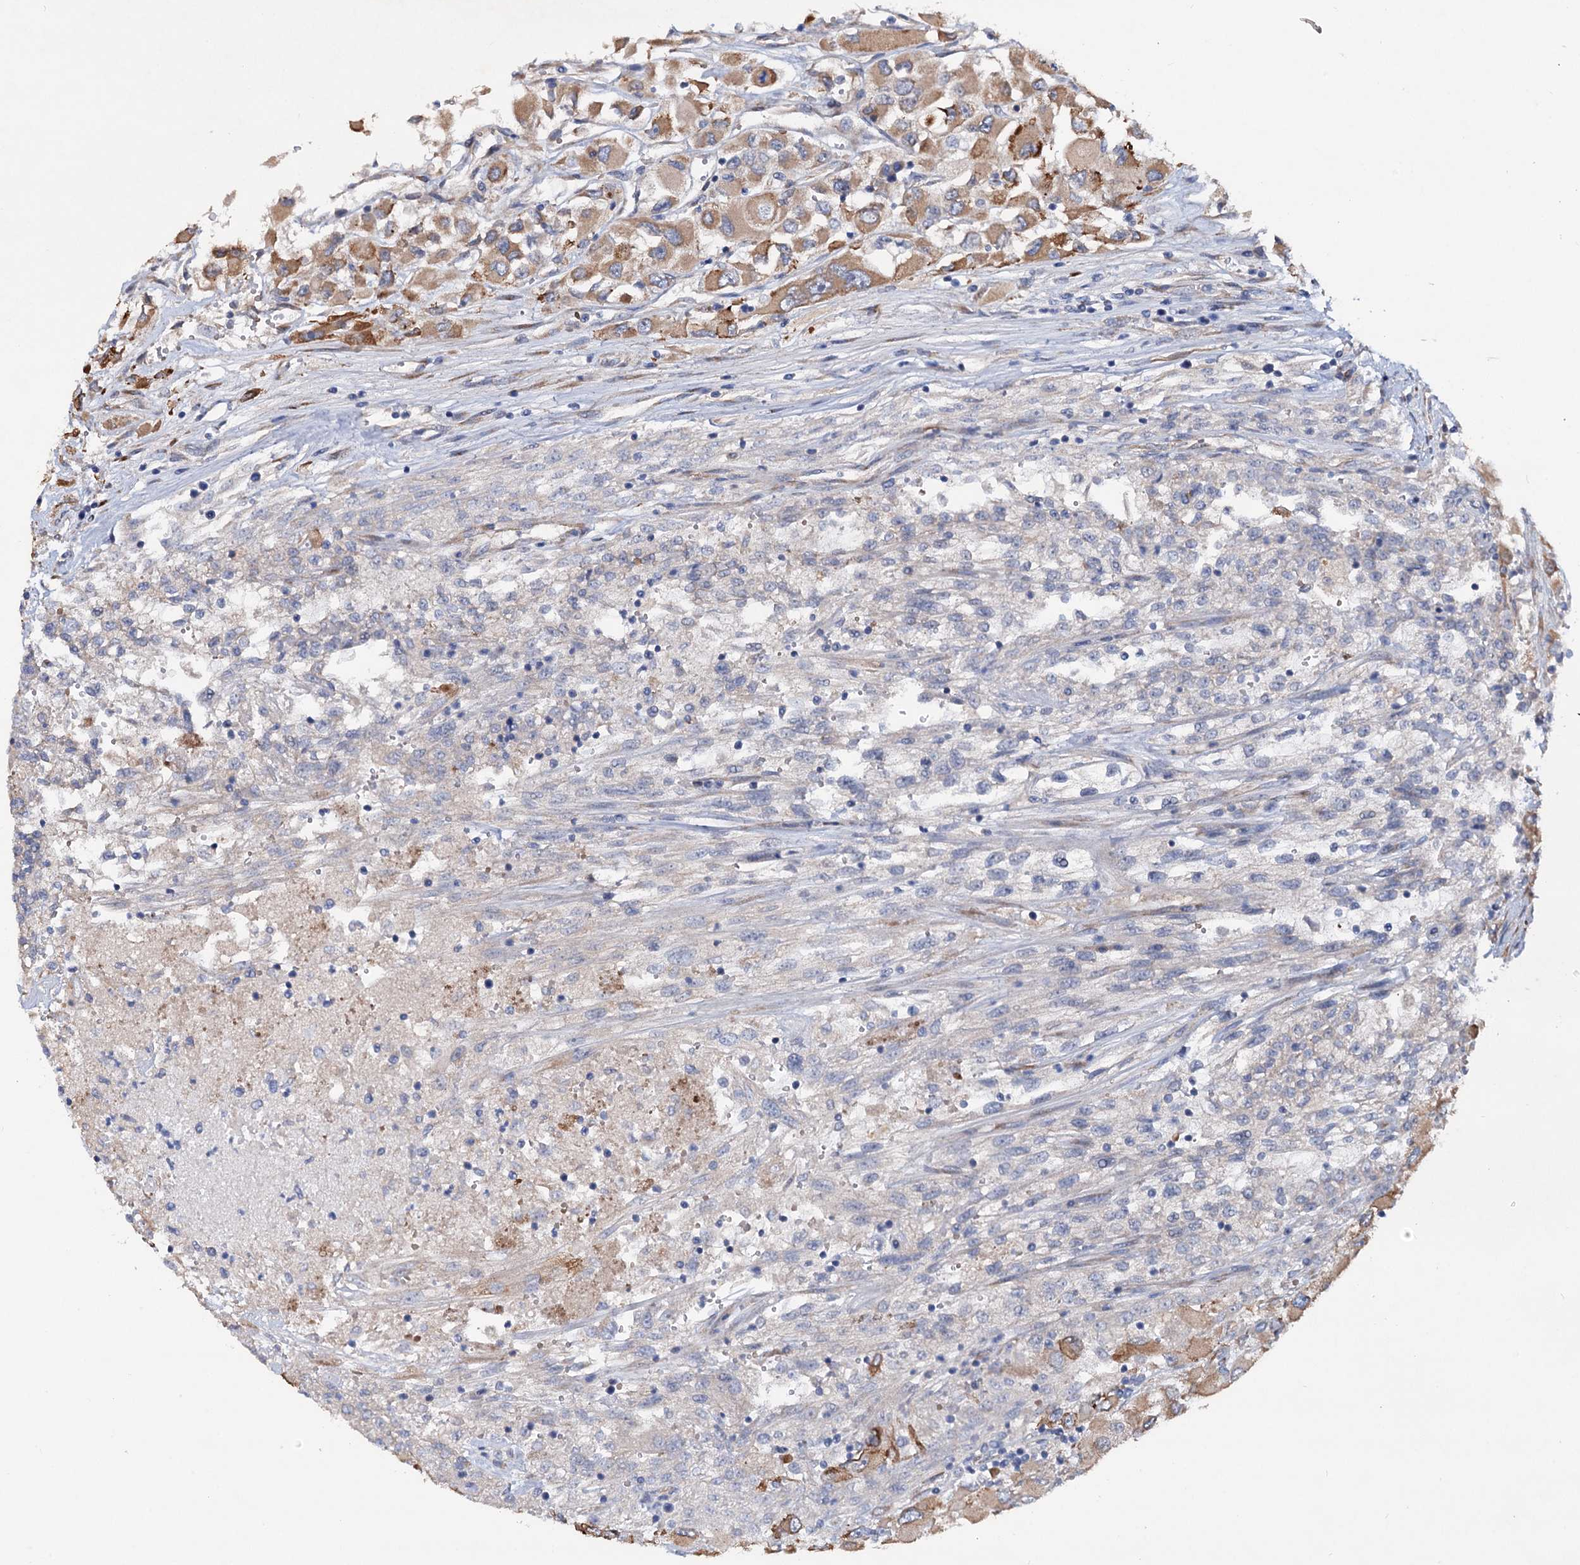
{"staining": {"intensity": "moderate", "quantity": "<25%", "location": "cytoplasmic/membranous"}, "tissue": "renal cancer", "cell_type": "Tumor cells", "image_type": "cancer", "snomed": [{"axis": "morphology", "description": "Adenocarcinoma, NOS"}, {"axis": "topography", "description": "Kidney"}], "caption": "Renal cancer stained with a brown dye demonstrates moderate cytoplasmic/membranous positive expression in approximately <25% of tumor cells.", "gene": "PTDSS2", "patient": {"sex": "female", "age": 52}}